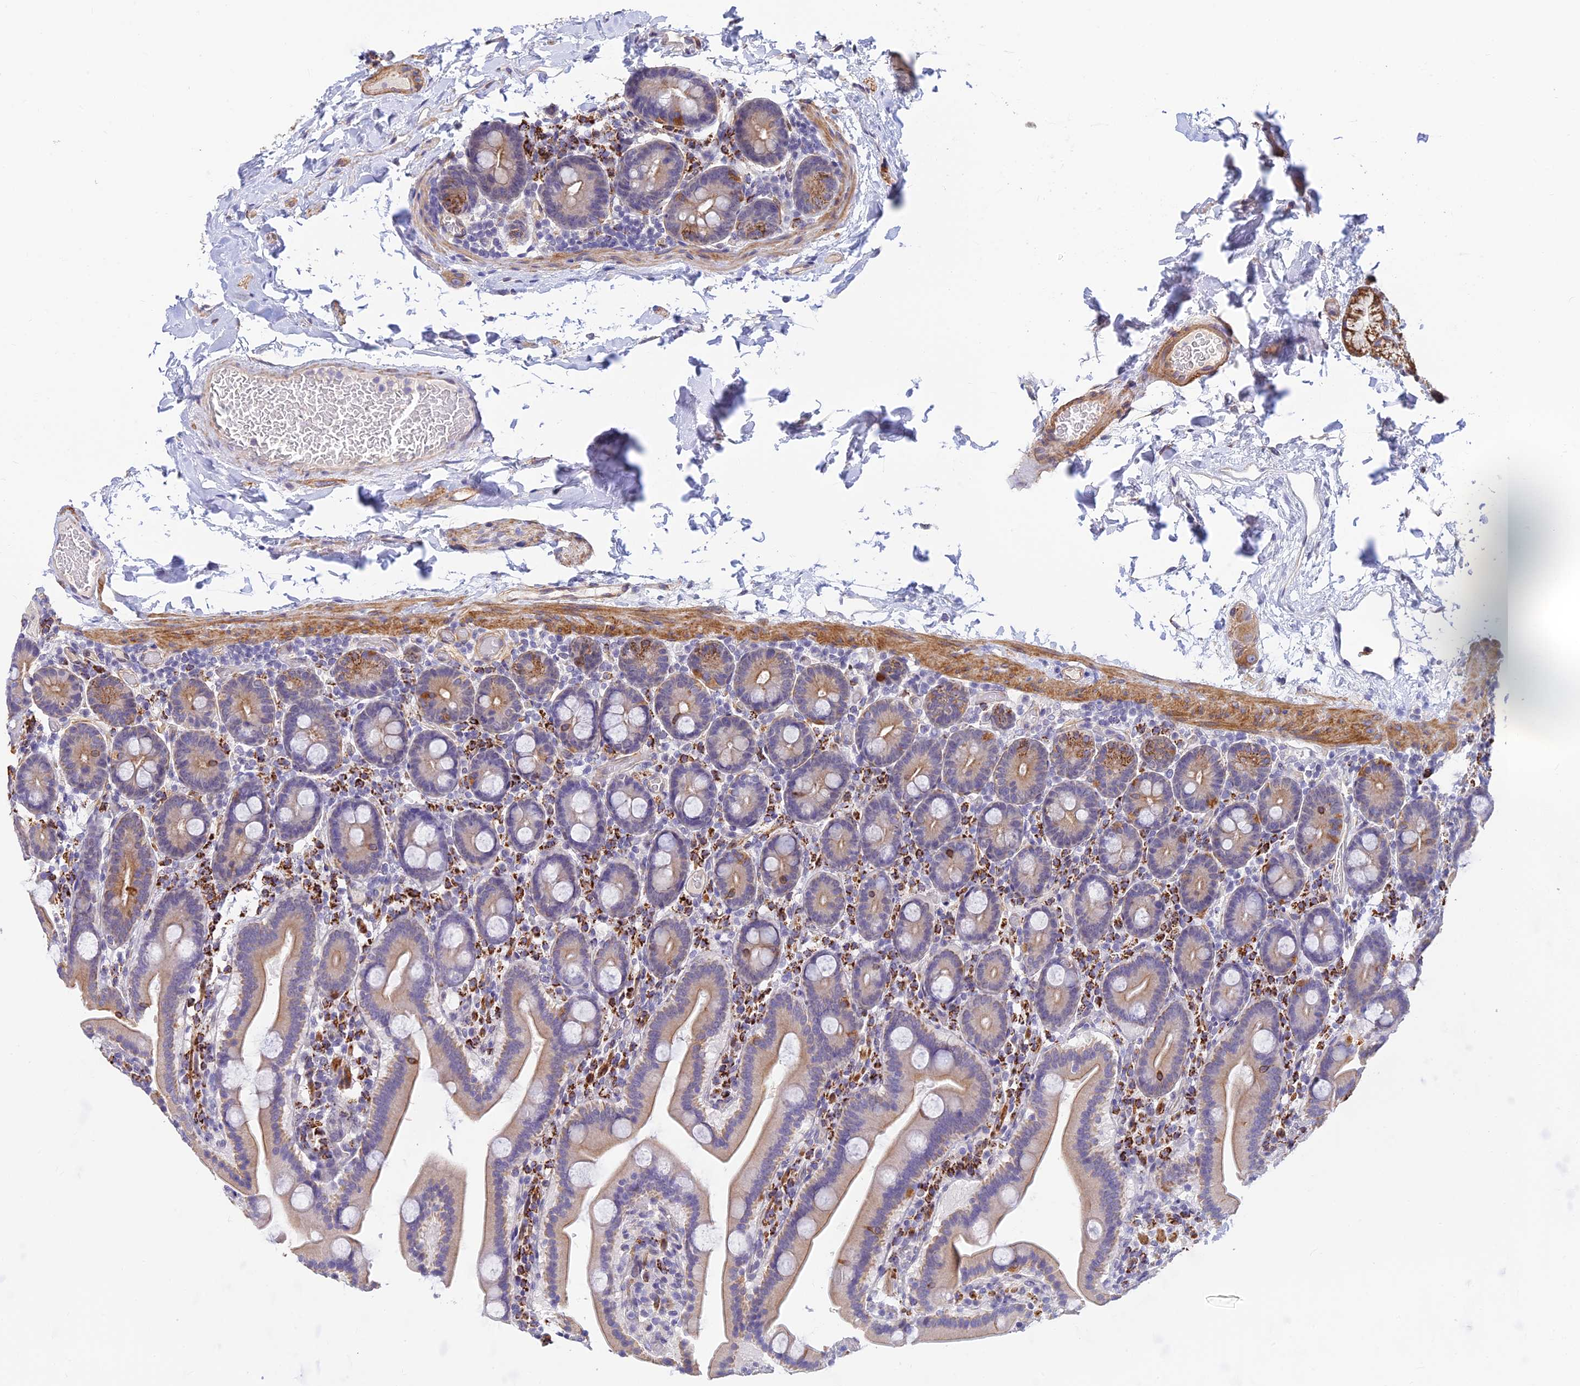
{"staining": {"intensity": "moderate", "quantity": "<25%", "location": "cytoplasmic/membranous"}, "tissue": "duodenum", "cell_type": "Glandular cells", "image_type": "normal", "snomed": [{"axis": "morphology", "description": "Normal tissue, NOS"}, {"axis": "topography", "description": "Duodenum"}], "caption": "Immunohistochemistry (IHC) histopathology image of normal duodenum stained for a protein (brown), which demonstrates low levels of moderate cytoplasmic/membranous positivity in approximately <25% of glandular cells.", "gene": "ALDH1L2", "patient": {"sex": "male", "age": 55}}